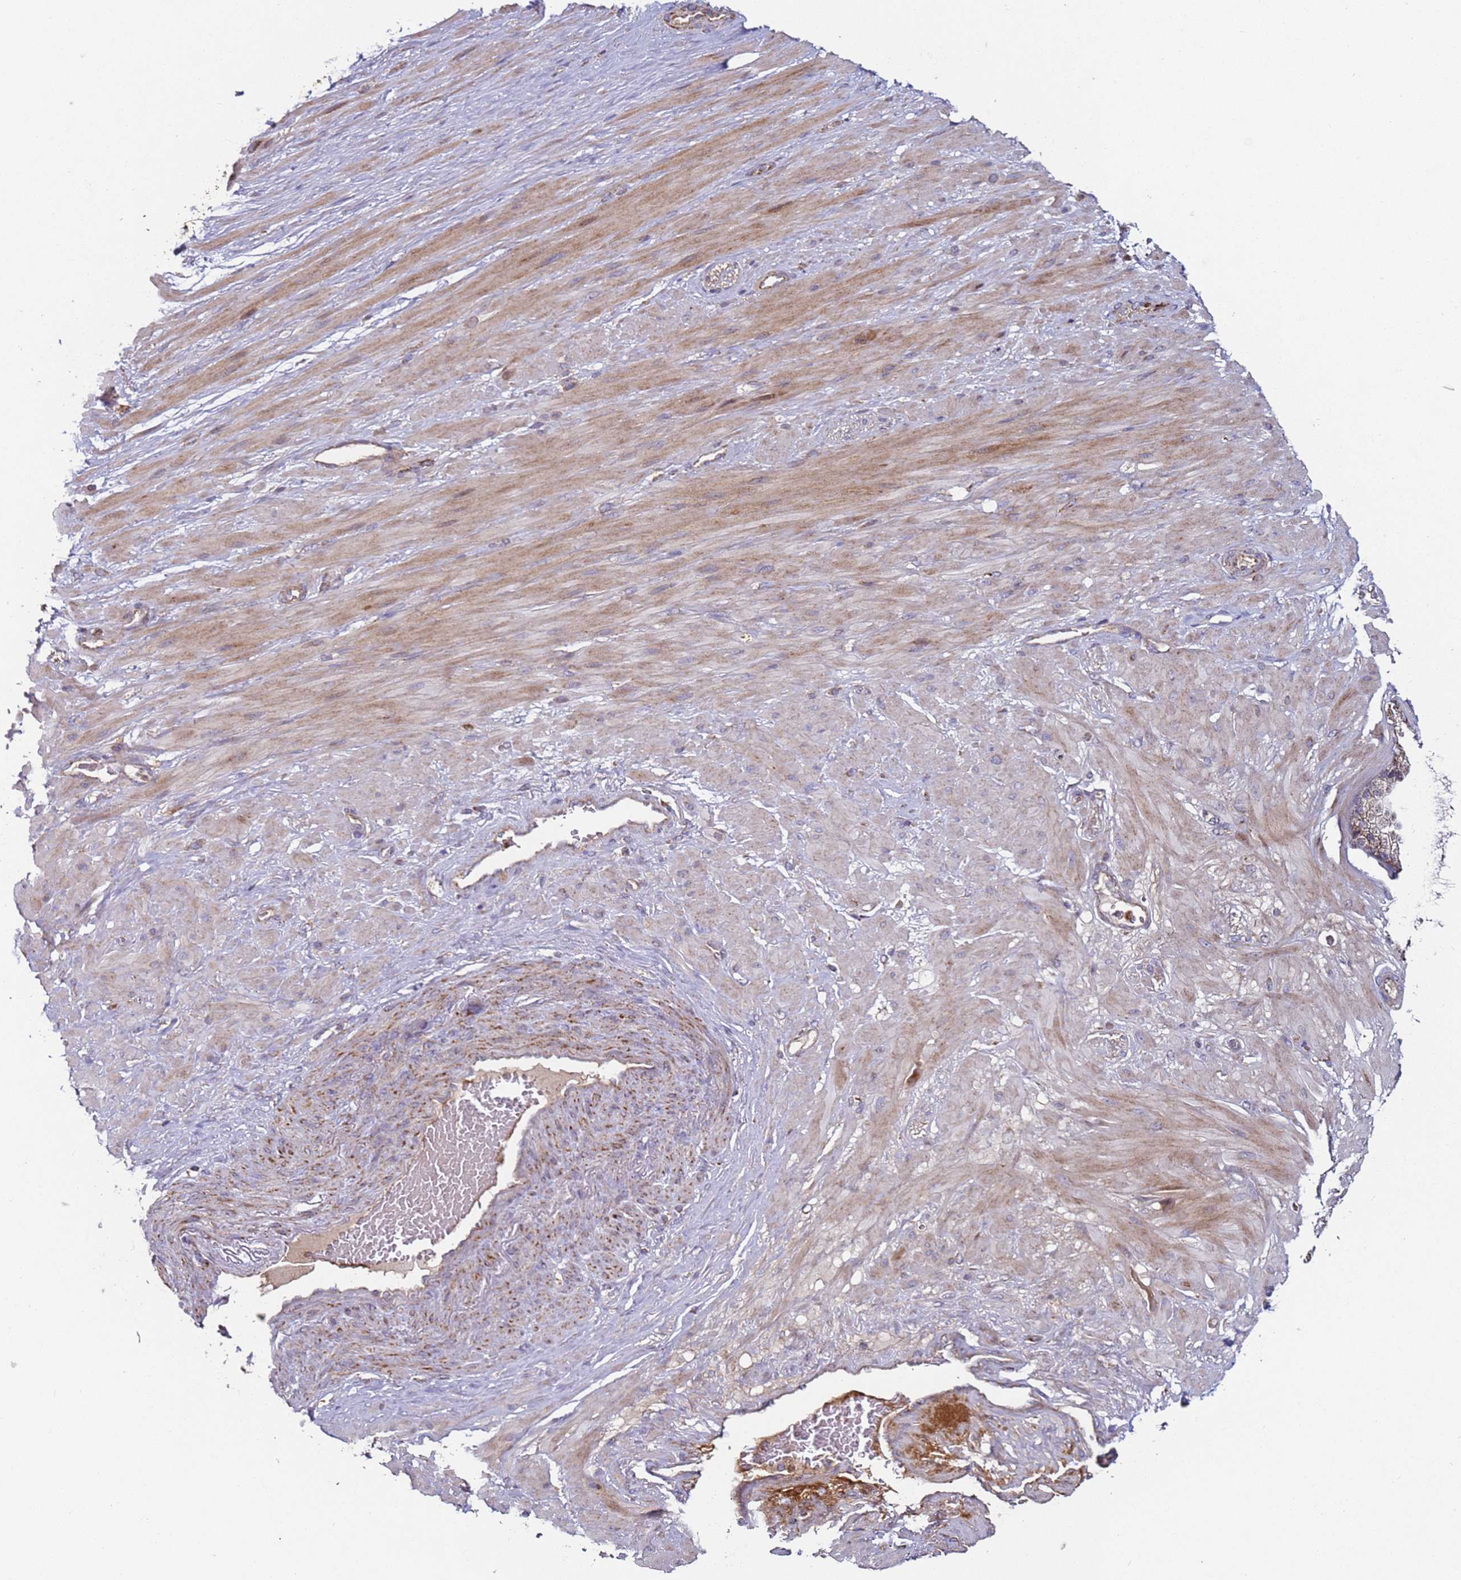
{"staining": {"intensity": "weak", "quantity": ">75%", "location": "cytoplasmic/membranous"}, "tissue": "soft tissue", "cell_type": "Peripheral nerve", "image_type": "normal", "snomed": [{"axis": "morphology", "description": "Normal tissue, NOS"}, {"axis": "morphology", "description": "Adenocarcinoma, Low grade"}, {"axis": "topography", "description": "Prostate"}, {"axis": "topography", "description": "Peripheral nerve tissue"}], "caption": "About >75% of peripheral nerve in benign human soft tissue demonstrate weak cytoplasmic/membranous protein staining as visualized by brown immunohistochemical staining.", "gene": "FBXO33", "patient": {"sex": "male", "age": 63}}